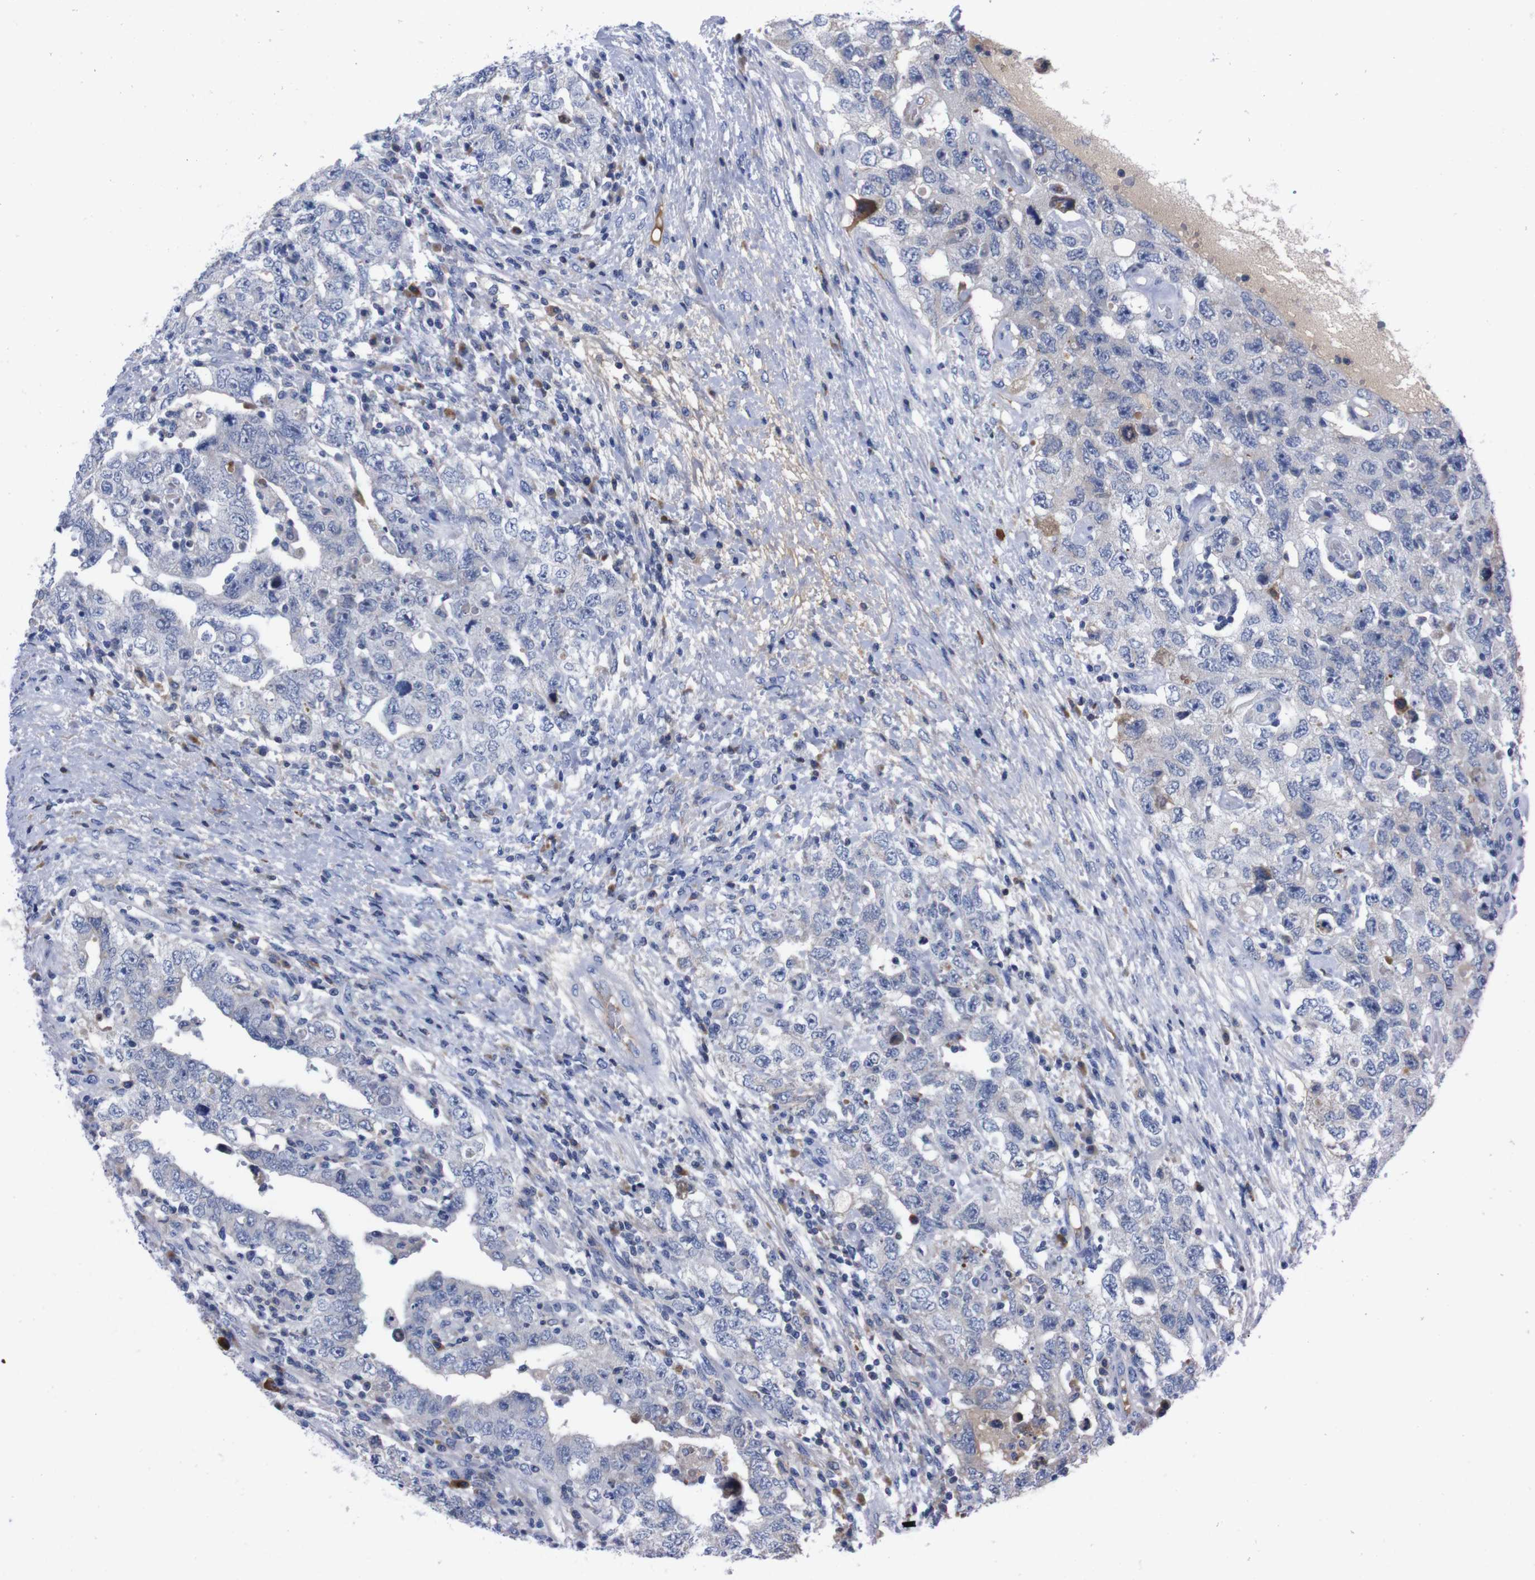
{"staining": {"intensity": "negative", "quantity": "none", "location": "none"}, "tissue": "testis cancer", "cell_type": "Tumor cells", "image_type": "cancer", "snomed": [{"axis": "morphology", "description": "Carcinoma, Embryonal, NOS"}, {"axis": "topography", "description": "Testis"}], "caption": "Immunohistochemistry (IHC) histopathology image of neoplastic tissue: human testis cancer stained with DAB (3,3'-diaminobenzidine) reveals no significant protein expression in tumor cells.", "gene": "FAM210A", "patient": {"sex": "male", "age": 26}}